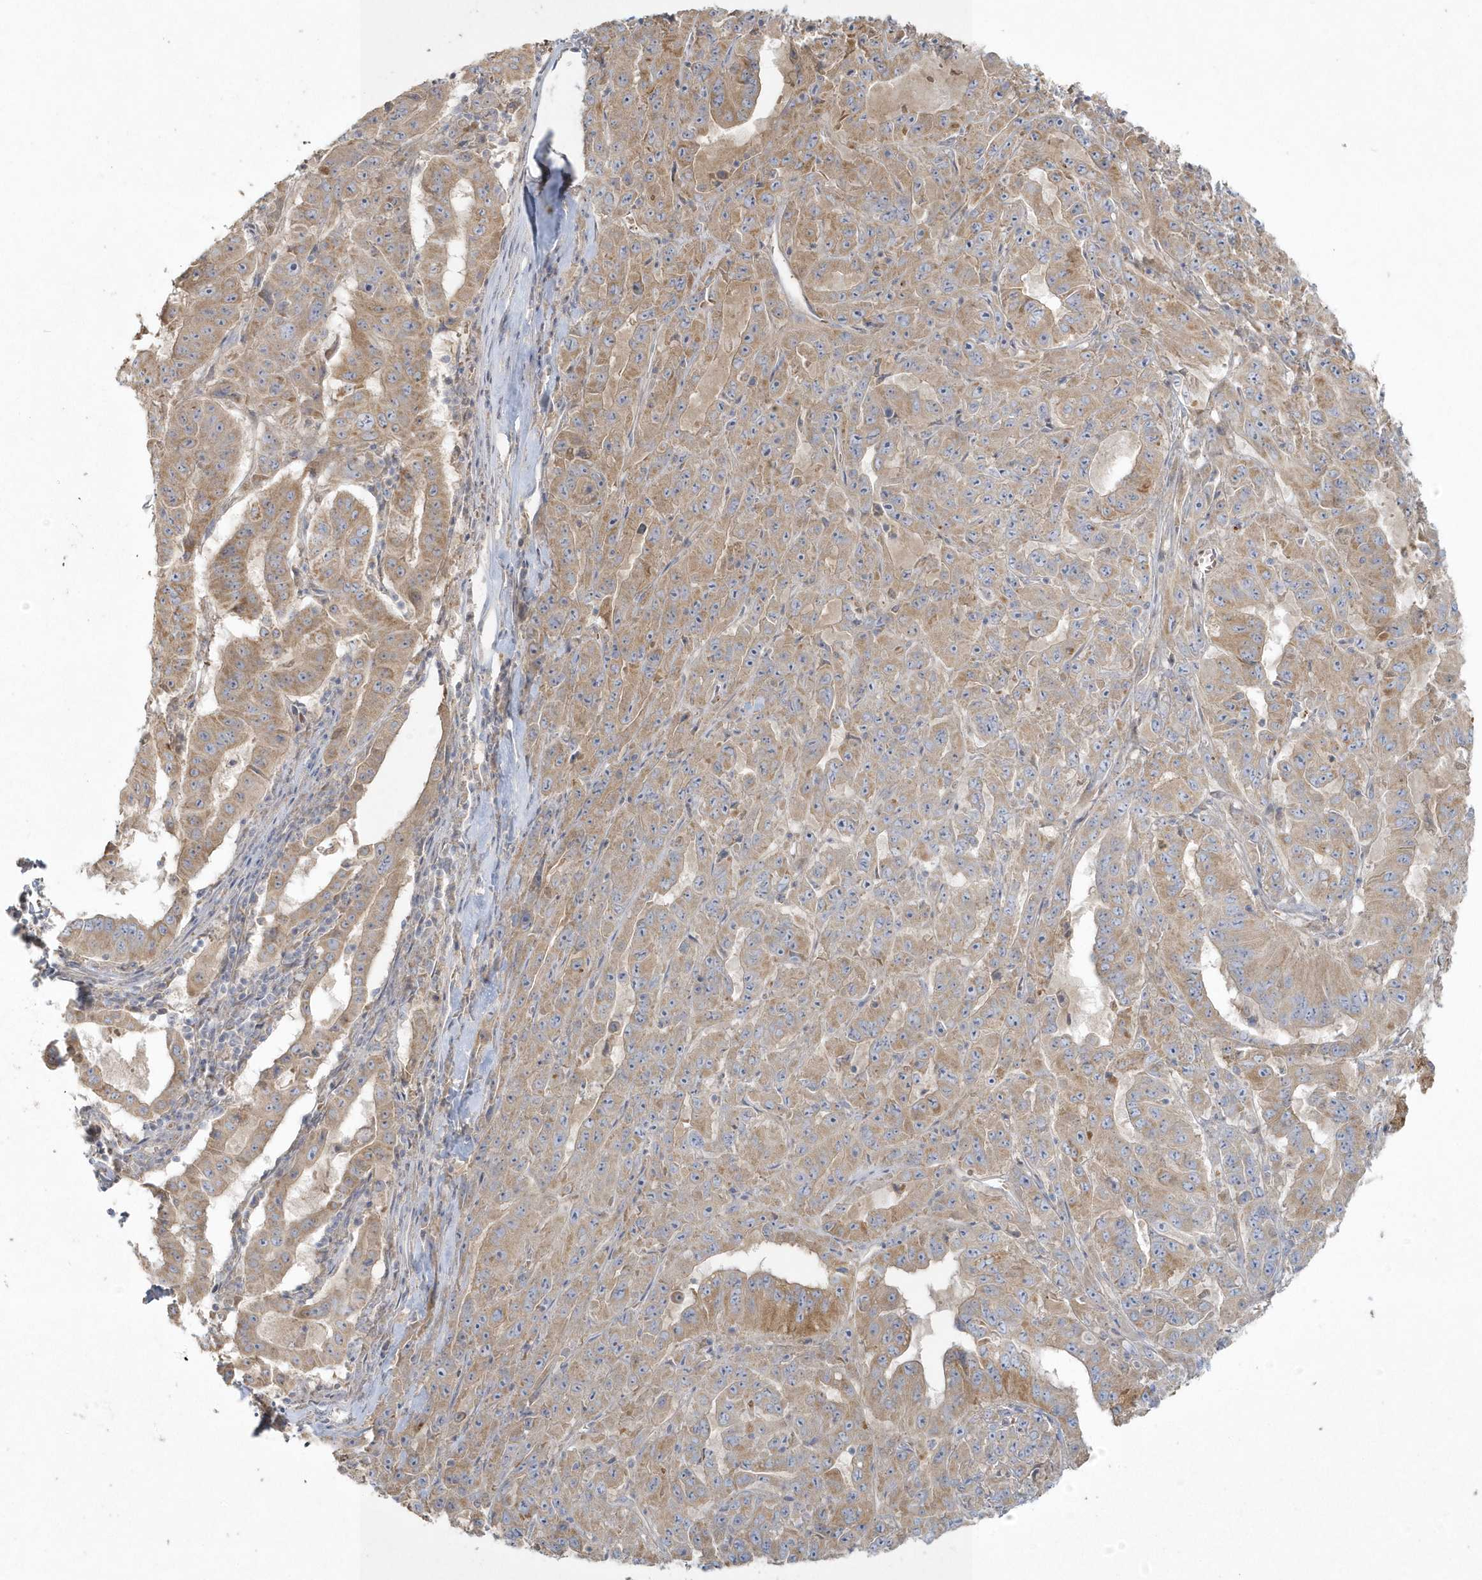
{"staining": {"intensity": "moderate", "quantity": ">75%", "location": "cytoplasmic/membranous"}, "tissue": "pancreatic cancer", "cell_type": "Tumor cells", "image_type": "cancer", "snomed": [{"axis": "morphology", "description": "Adenocarcinoma, NOS"}, {"axis": "topography", "description": "Pancreas"}], "caption": "This micrograph reveals pancreatic cancer stained with IHC to label a protein in brown. The cytoplasmic/membranous of tumor cells show moderate positivity for the protein. Nuclei are counter-stained blue.", "gene": "BLTP3A", "patient": {"sex": "male", "age": 63}}